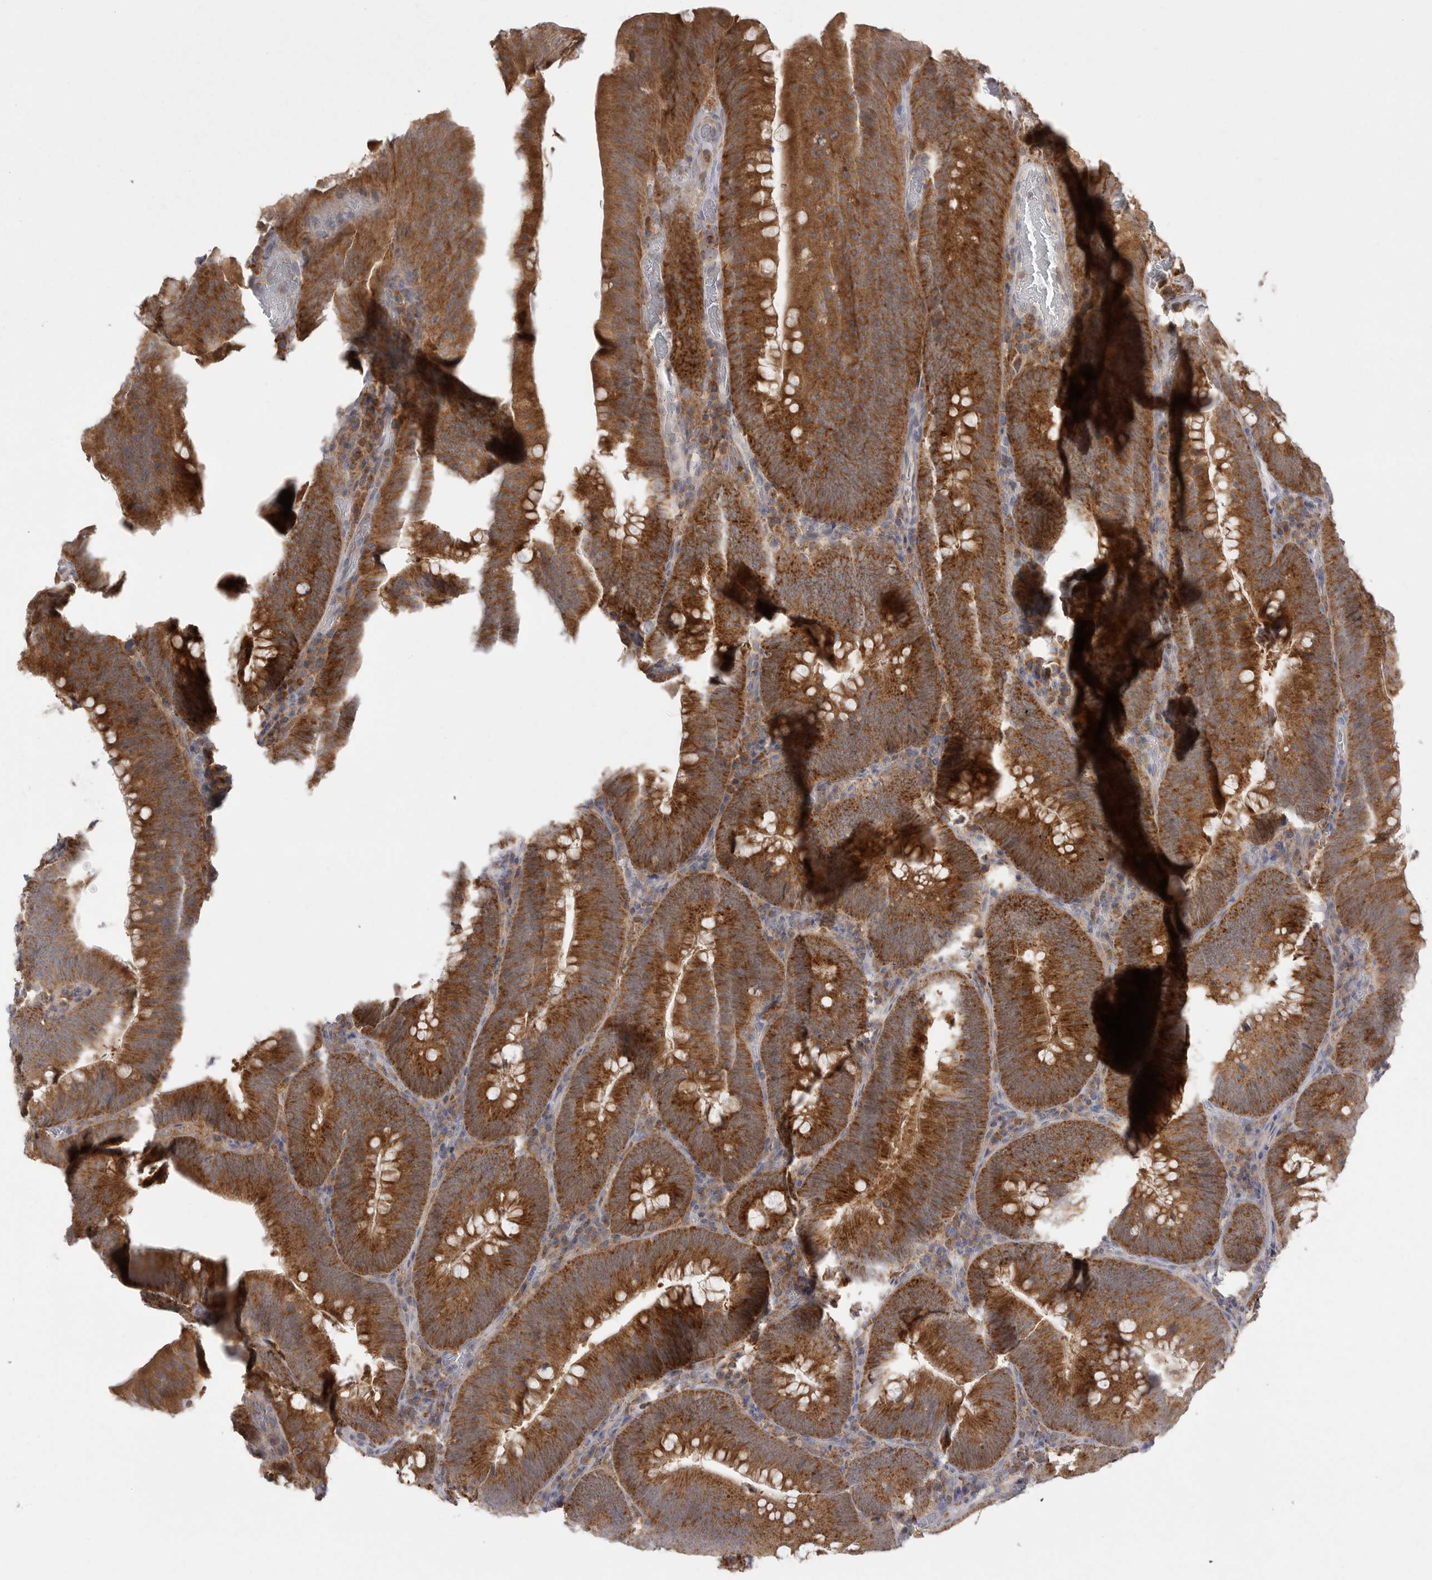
{"staining": {"intensity": "strong", "quantity": ">75%", "location": "cytoplasmic/membranous"}, "tissue": "colorectal cancer", "cell_type": "Tumor cells", "image_type": "cancer", "snomed": [{"axis": "morphology", "description": "Normal tissue, NOS"}, {"axis": "topography", "description": "Colon"}], "caption": "Colorectal cancer stained with DAB immunohistochemistry displays high levels of strong cytoplasmic/membranous positivity in about >75% of tumor cells.", "gene": "KYAT3", "patient": {"sex": "female", "age": 82}}